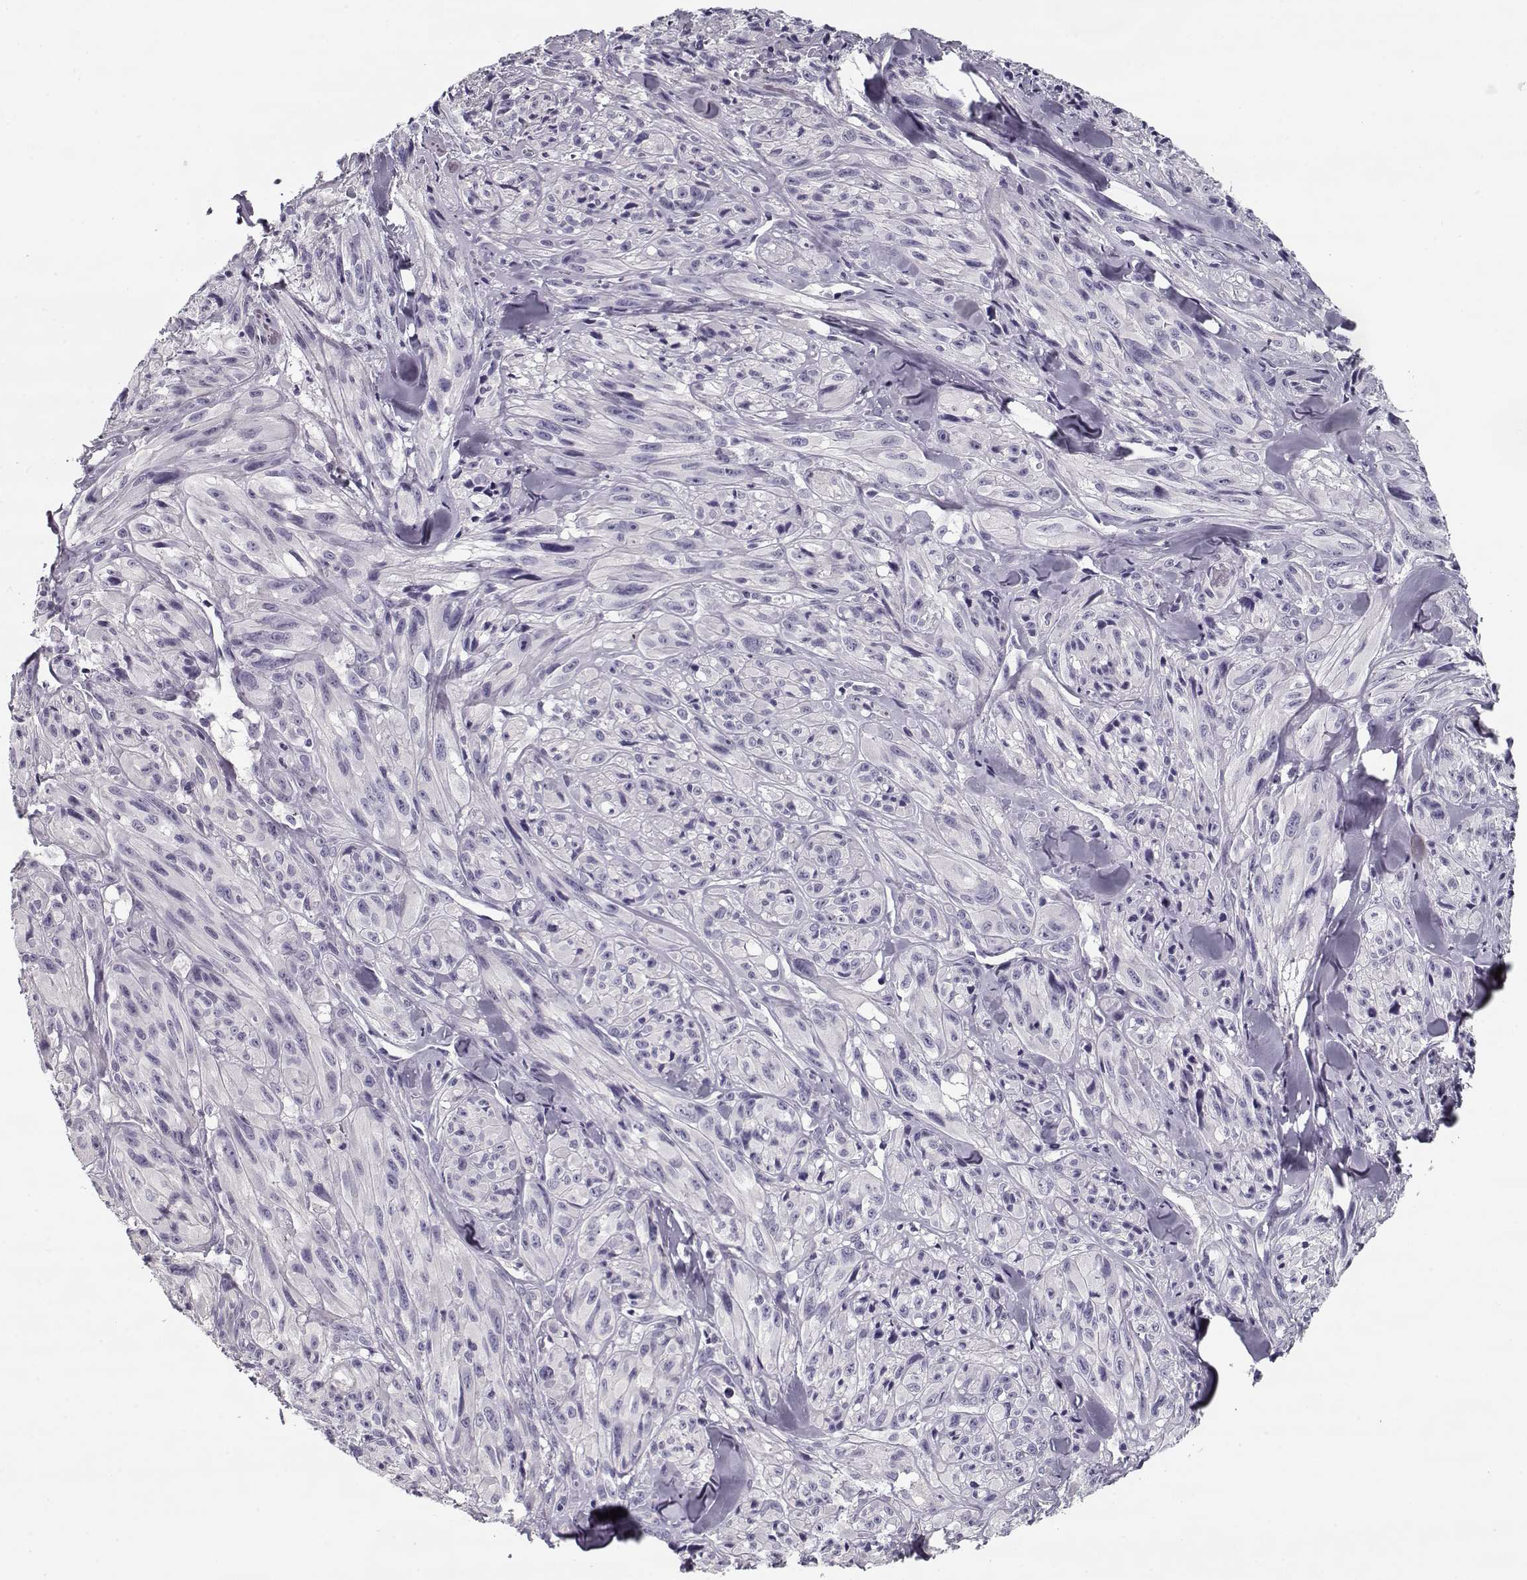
{"staining": {"intensity": "negative", "quantity": "none", "location": "none"}, "tissue": "melanoma", "cell_type": "Tumor cells", "image_type": "cancer", "snomed": [{"axis": "morphology", "description": "Malignant melanoma, NOS"}, {"axis": "topography", "description": "Skin"}], "caption": "An immunohistochemistry histopathology image of malignant melanoma is shown. There is no staining in tumor cells of malignant melanoma.", "gene": "CCDC136", "patient": {"sex": "male", "age": 67}}